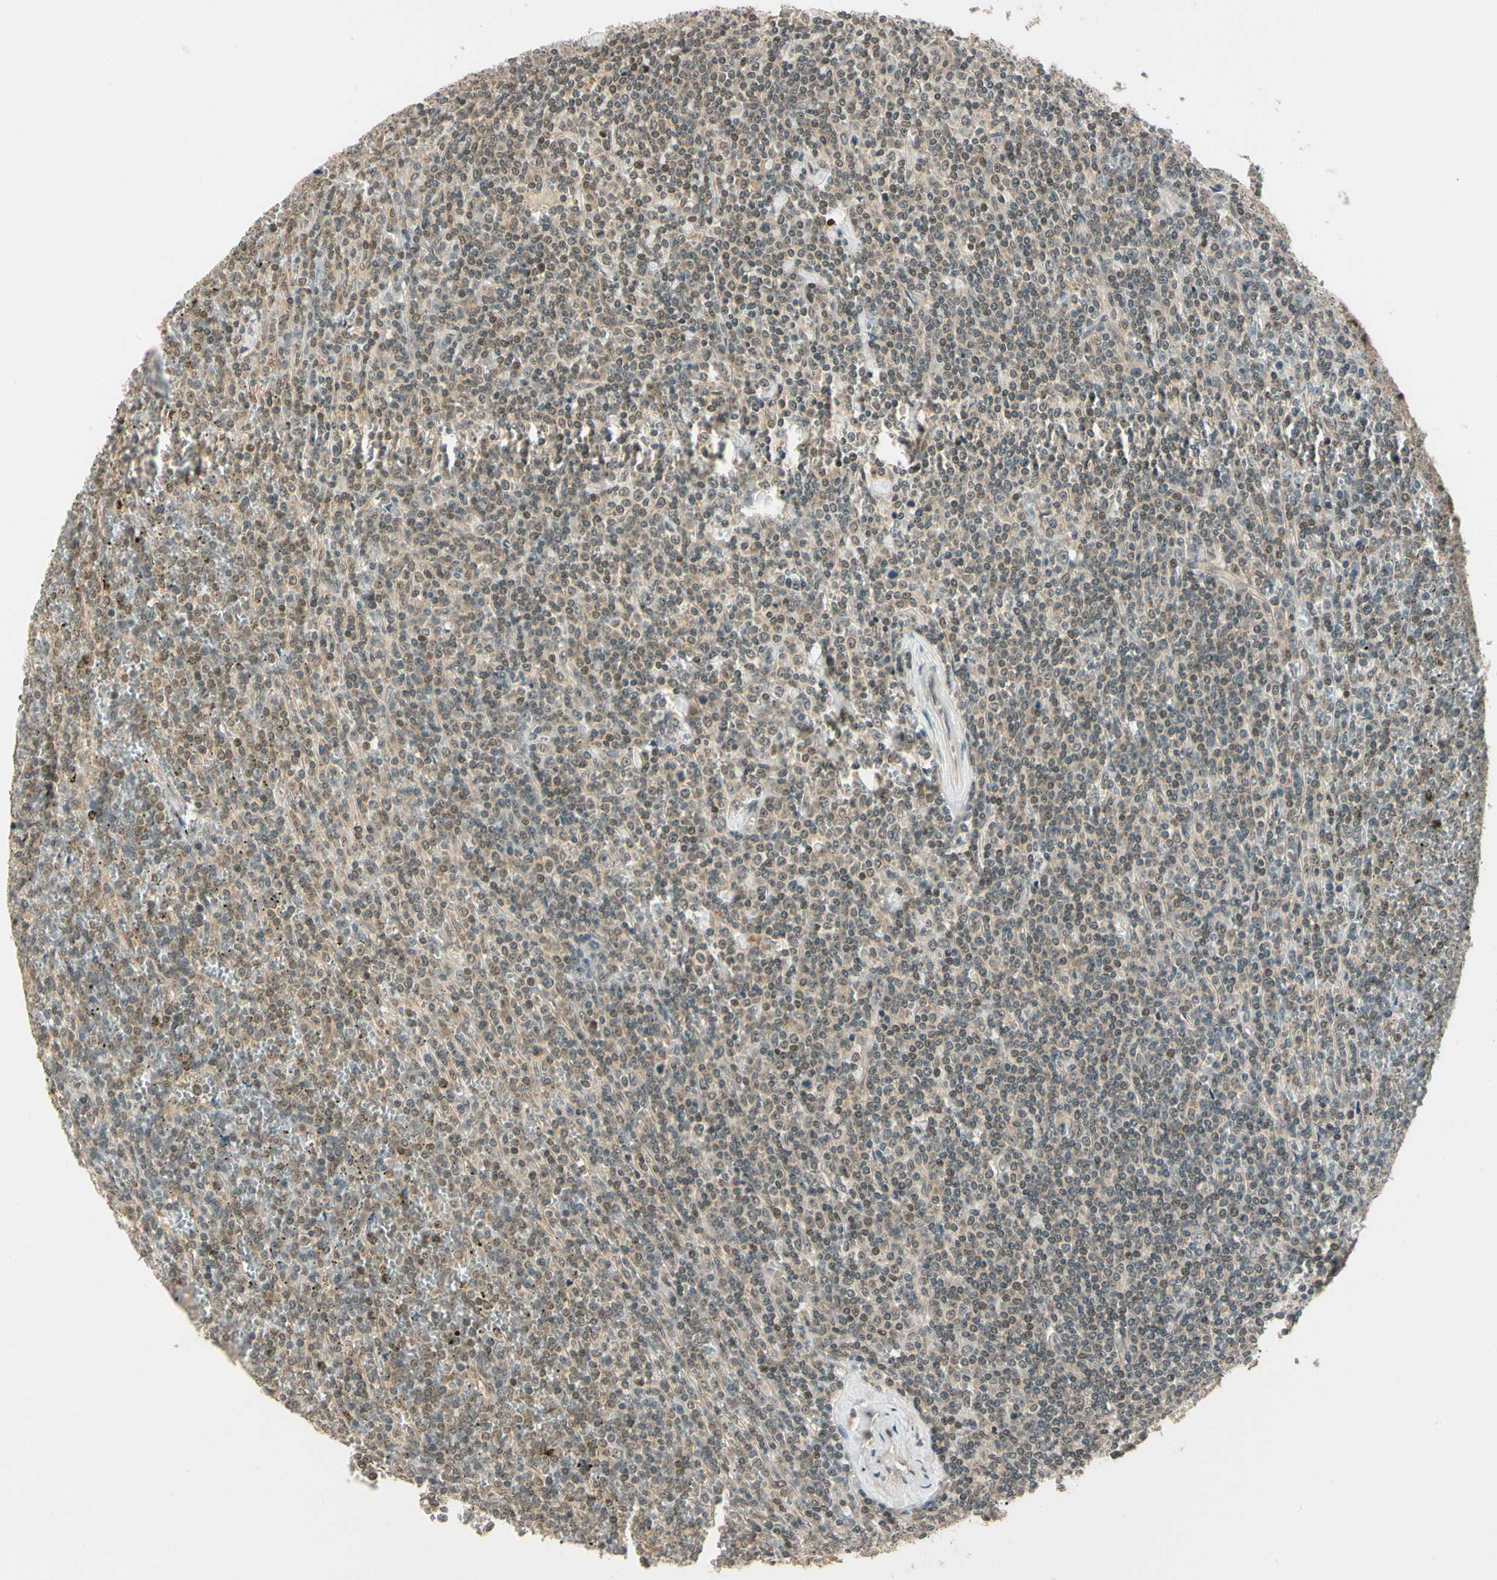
{"staining": {"intensity": "weak", "quantity": ">75%", "location": "cytoplasmic/membranous,nuclear"}, "tissue": "lymphoma", "cell_type": "Tumor cells", "image_type": "cancer", "snomed": [{"axis": "morphology", "description": "Malignant lymphoma, non-Hodgkin's type, Low grade"}, {"axis": "topography", "description": "Spleen"}], "caption": "Human low-grade malignant lymphoma, non-Hodgkin's type stained with a brown dye shows weak cytoplasmic/membranous and nuclear positive staining in approximately >75% of tumor cells.", "gene": "ZSCAN12", "patient": {"sex": "female", "age": 19}}